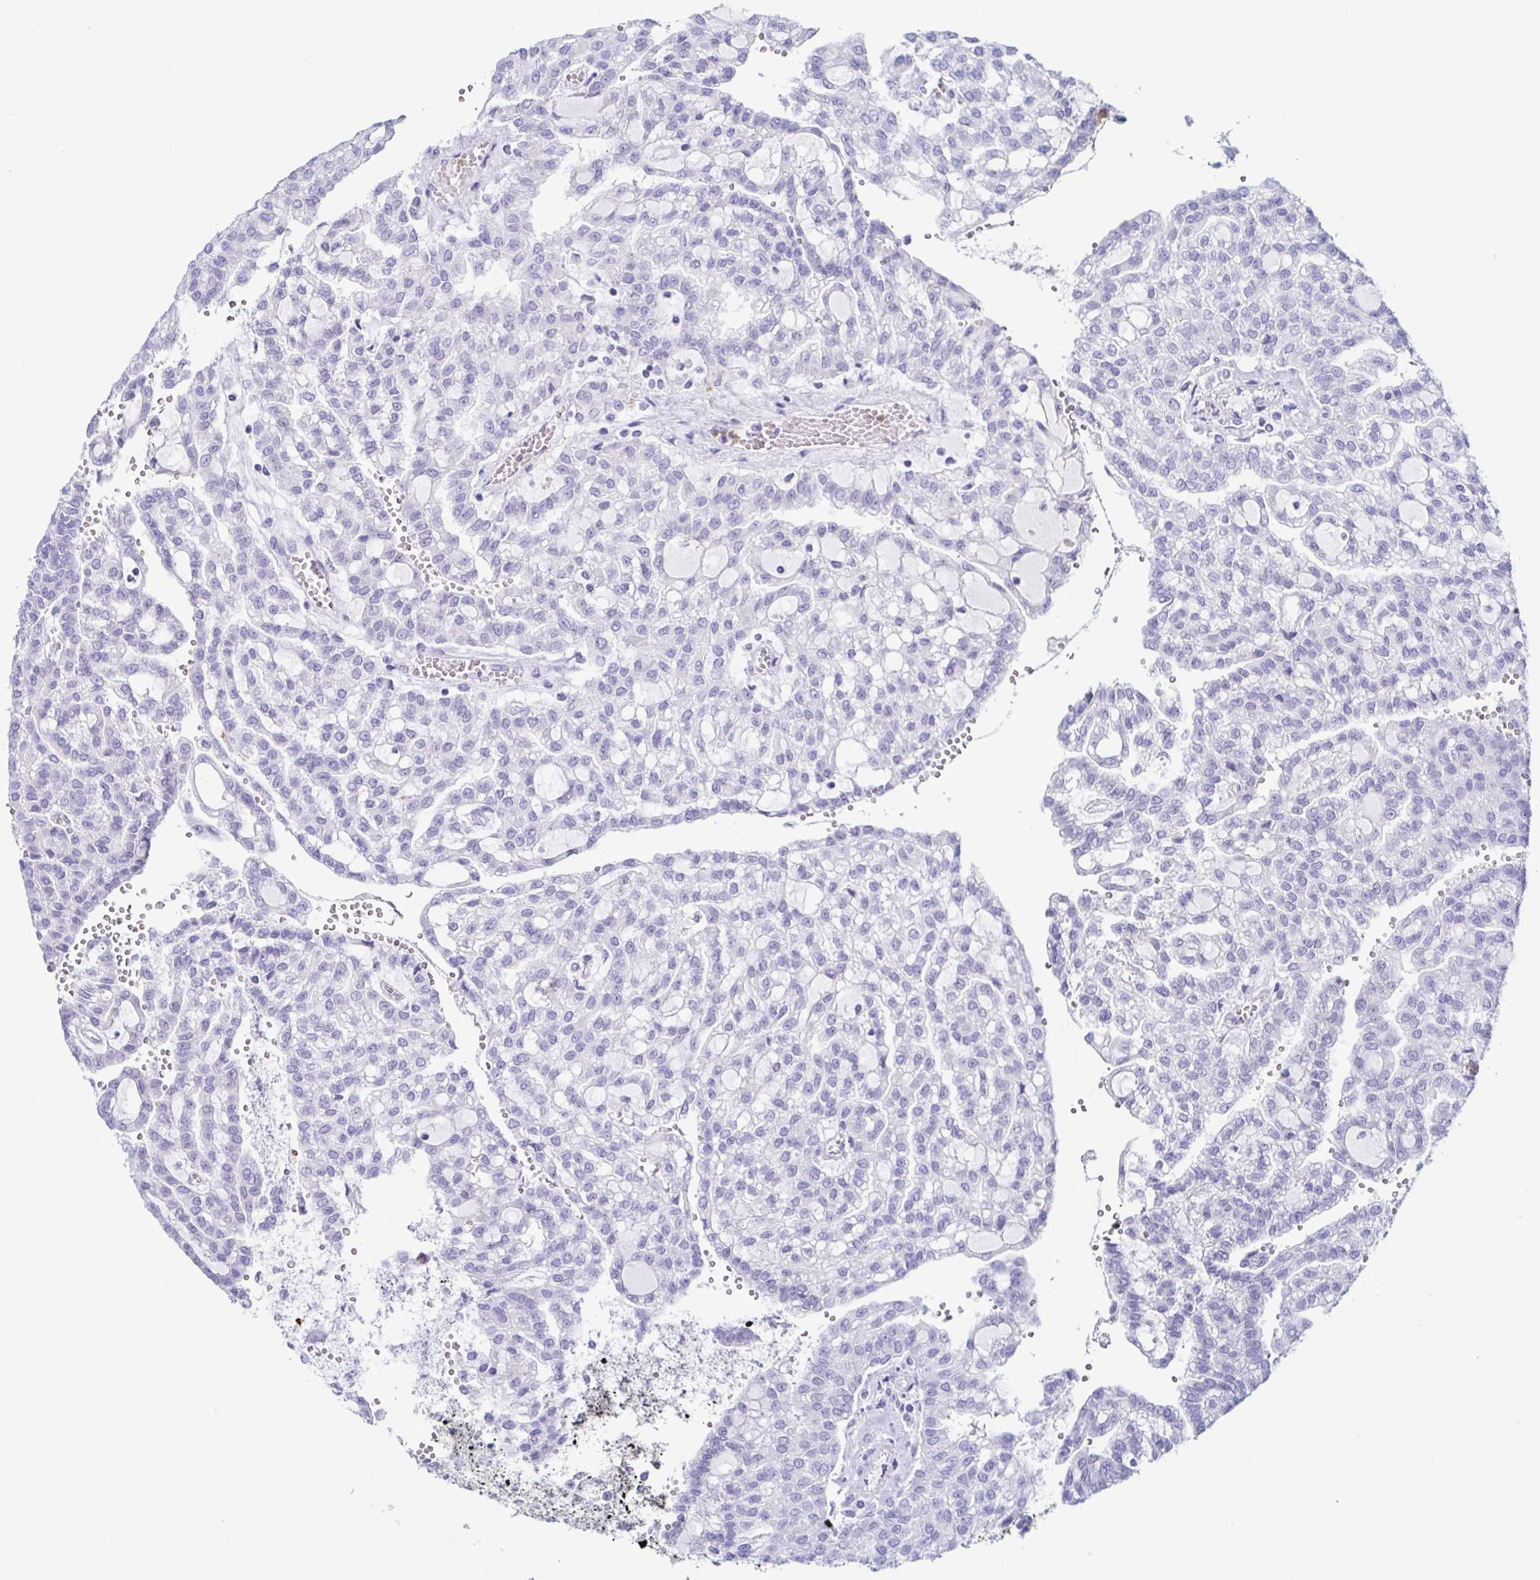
{"staining": {"intensity": "negative", "quantity": "none", "location": "none"}, "tissue": "renal cancer", "cell_type": "Tumor cells", "image_type": "cancer", "snomed": [{"axis": "morphology", "description": "Adenocarcinoma, NOS"}, {"axis": "topography", "description": "Kidney"}], "caption": "Renal cancer (adenocarcinoma) stained for a protein using immunohistochemistry (IHC) reveals no staining tumor cells.", "gene": "AZU1", "patient": {"sex": "male", "age": 63}}